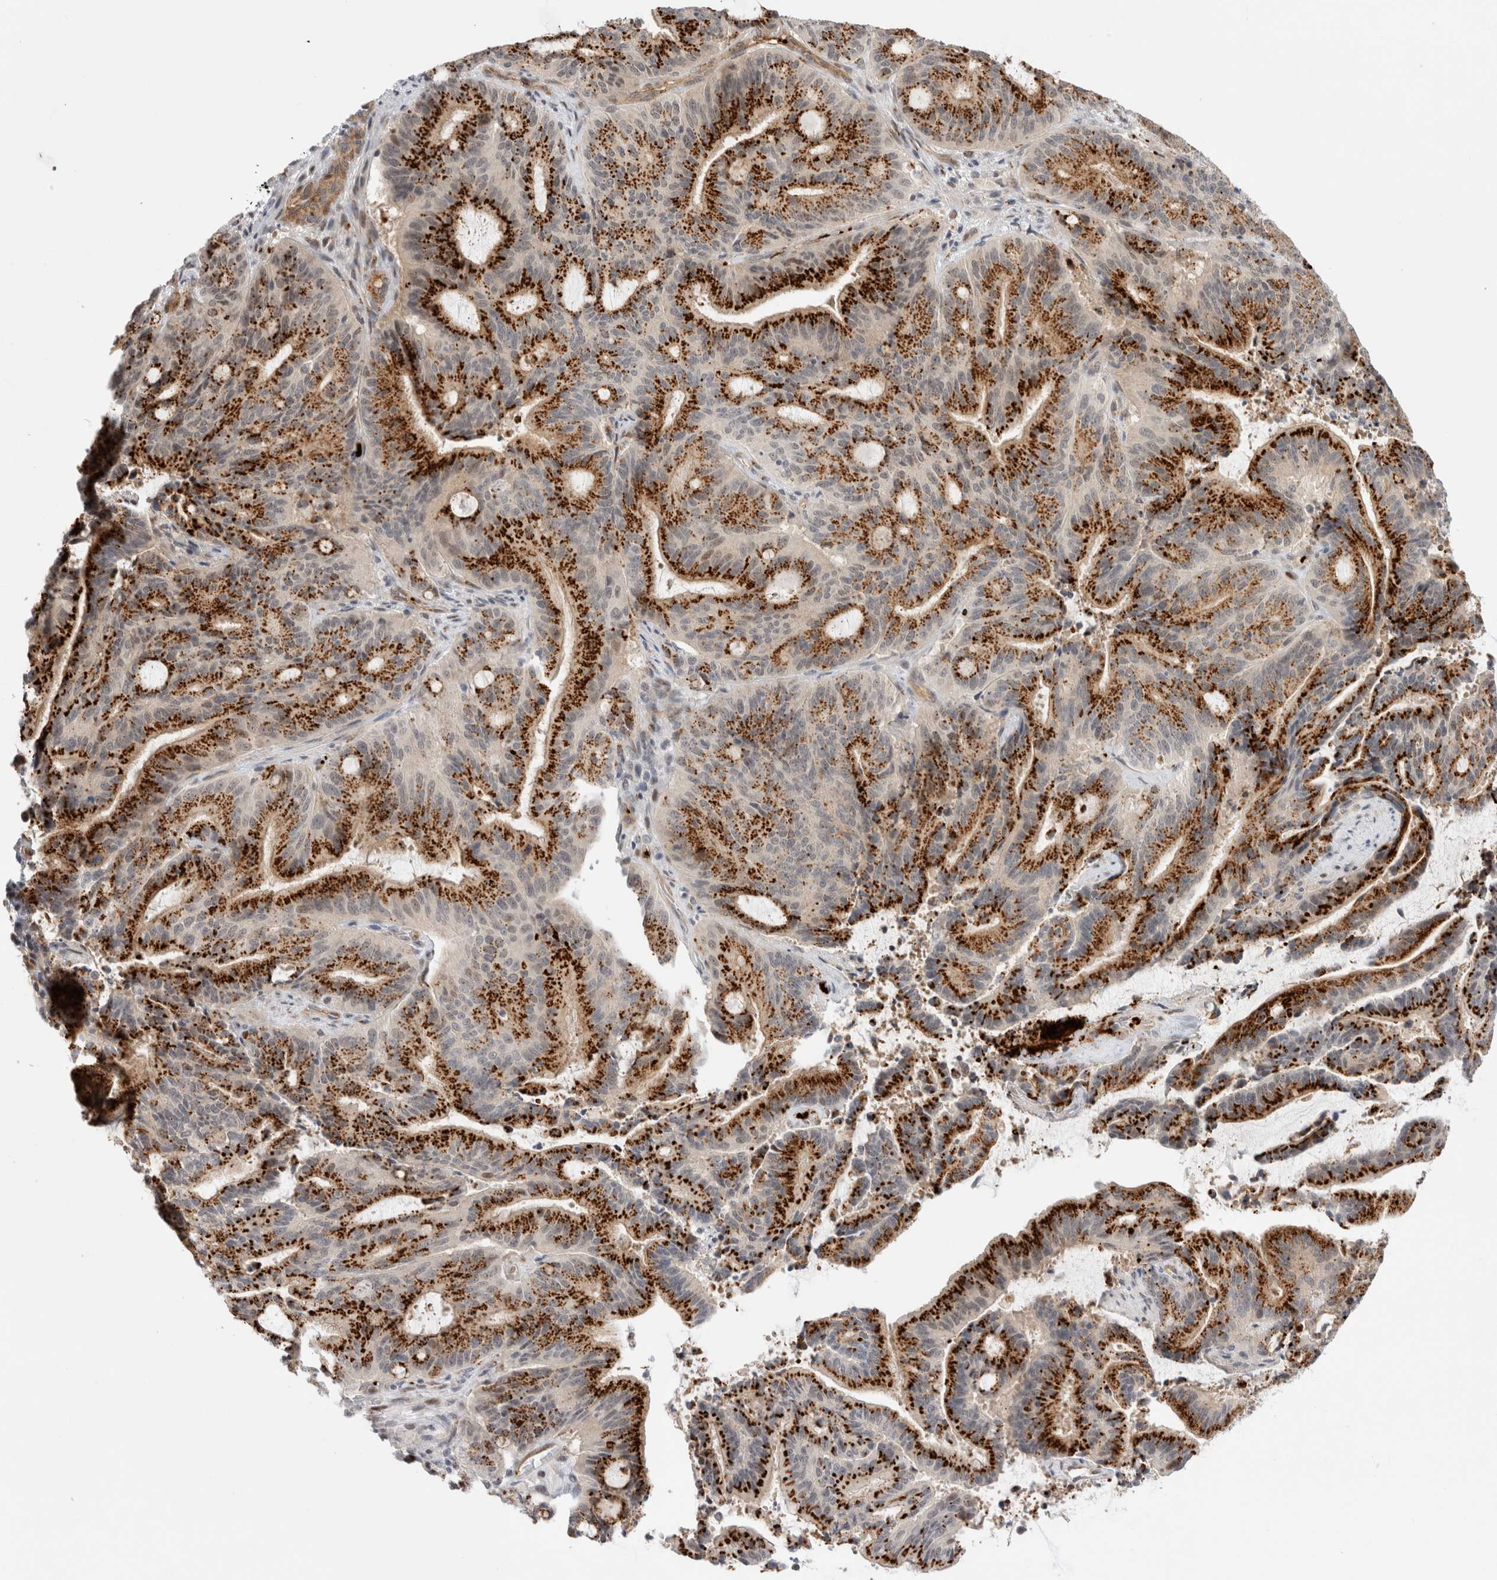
{"staining": {"intensity": "strong", "quantity": ">75%", "location": "cytoplasmic/membranous"}, "tissue": "liver cancer", "cell_type": "Tumor cells", "image_type": "cancer", "snomed": [{"axis": "morphology", "description": "Normal tissue, NOS"}, {"axis": "morphology", "description": "Cholangiocarcinoma"}, {"axis": "topography", "description": "Liver"}, {"axis": "topography", "description": "Peripheral nerve tissue"}], "caption": "A high-resolution image shows IHC staining of liver cholangiocarcinoma, which exhibits strong cytoplasmic/membranous expression in about >75% of tumor cells.", "gene": "VPS28", "patient": {"sex": "female", "age": 73}}